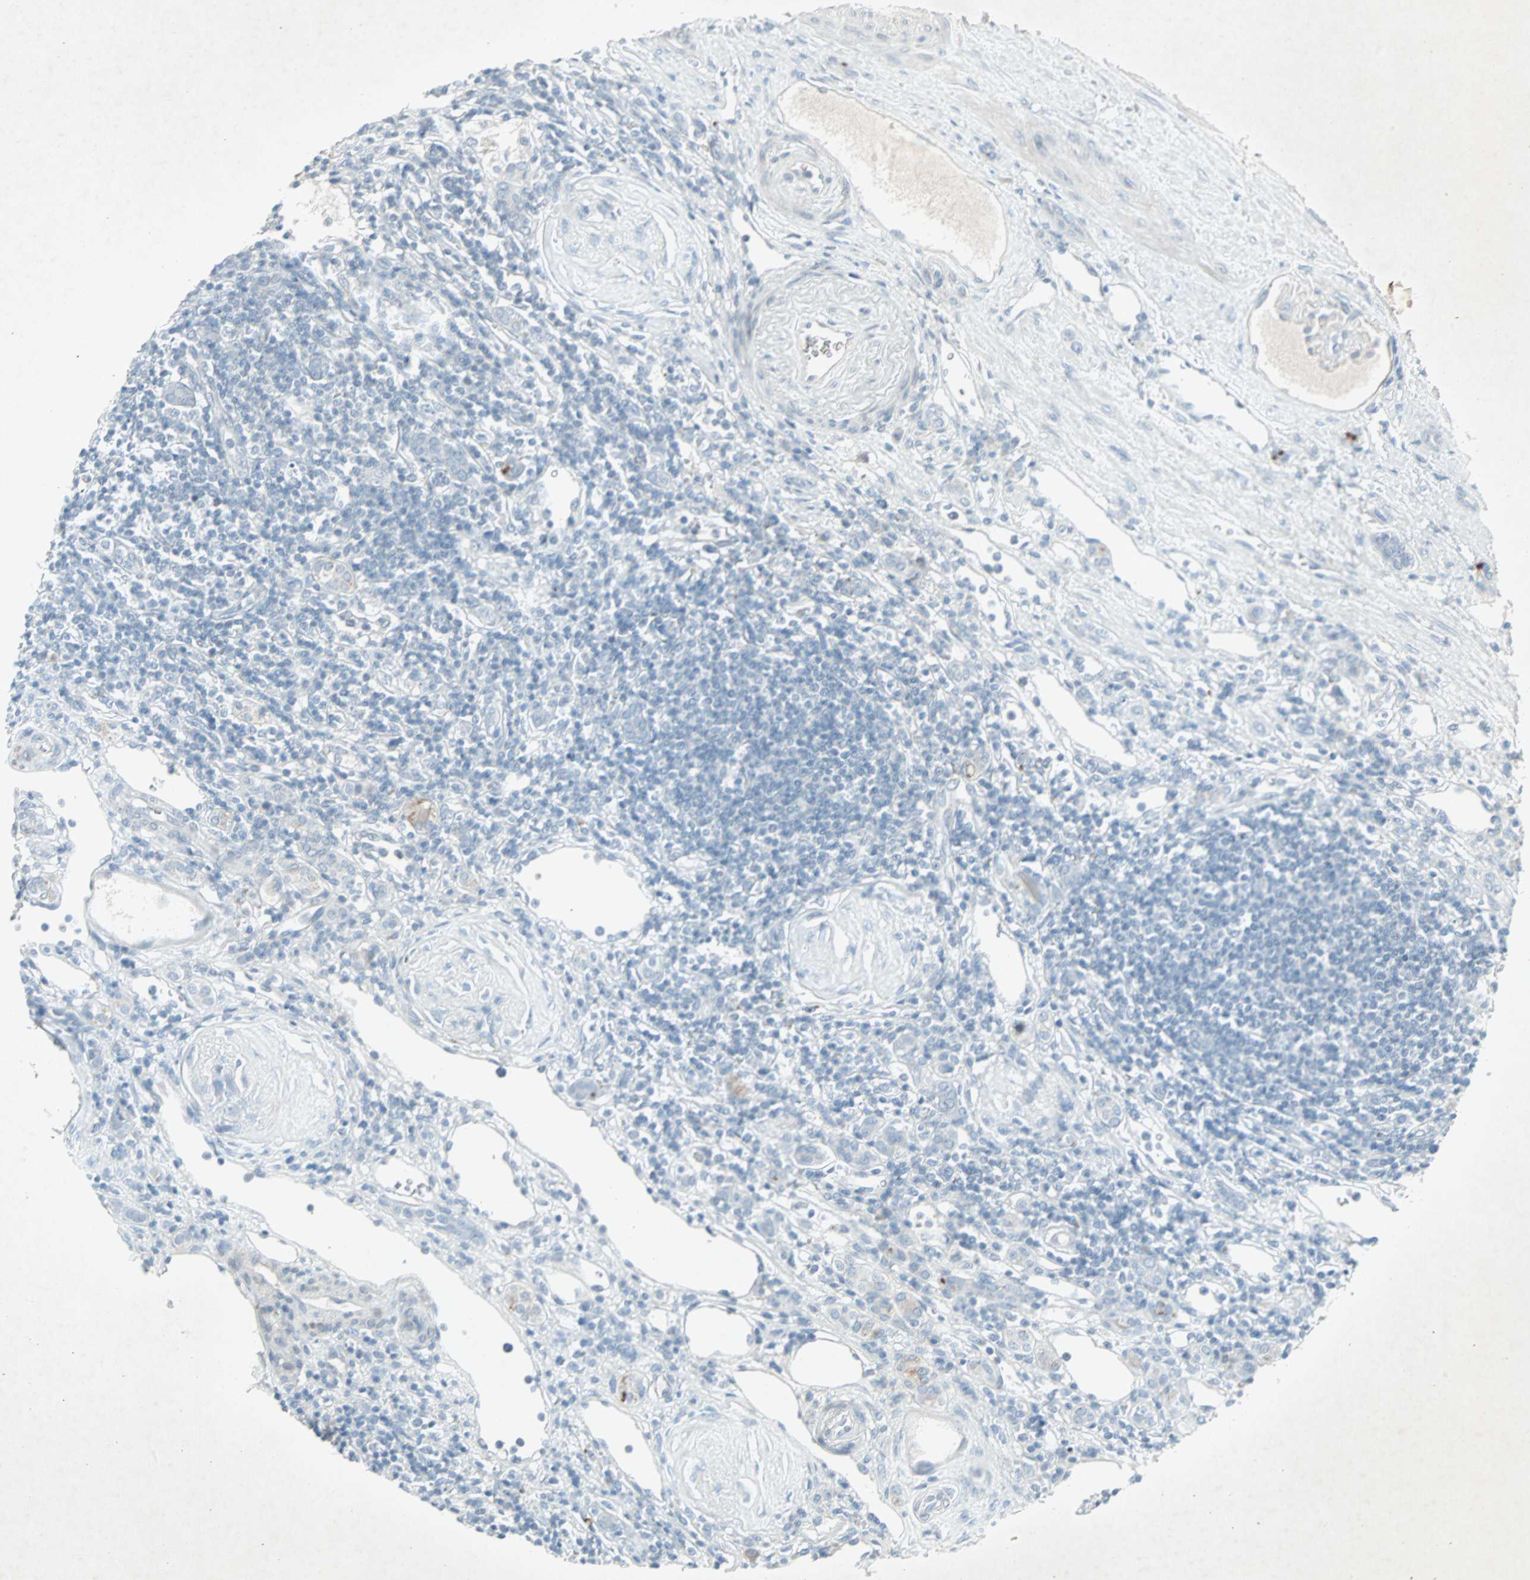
{"staining": {"intensity": "negative", "quantity": "none", "location": "none"}, "tissue": "renal cancer", "cell_type": "Tumor cells", "image_type": "cancer", "snomed": [{"axis": "morphology", "description": "Normal tissue, NOS"}, {"axis": "morphology", "description": "Adenocarcinoma, NOS"}, {"axis": "topography", "description": "Kidney"}], "caption": "IHC photomicrograph of human adenocarcinoma (renal) stained for a protein (brown), which demonstrates no staining in tumor cells. The staining was performed using DAB to visualize the protein expression in brown, while the nuclei were stained in blue with hematoxylin (Magnification: 20x).", "gene": "LANCL3", "patient": {"sex": "female", "age": 55}}